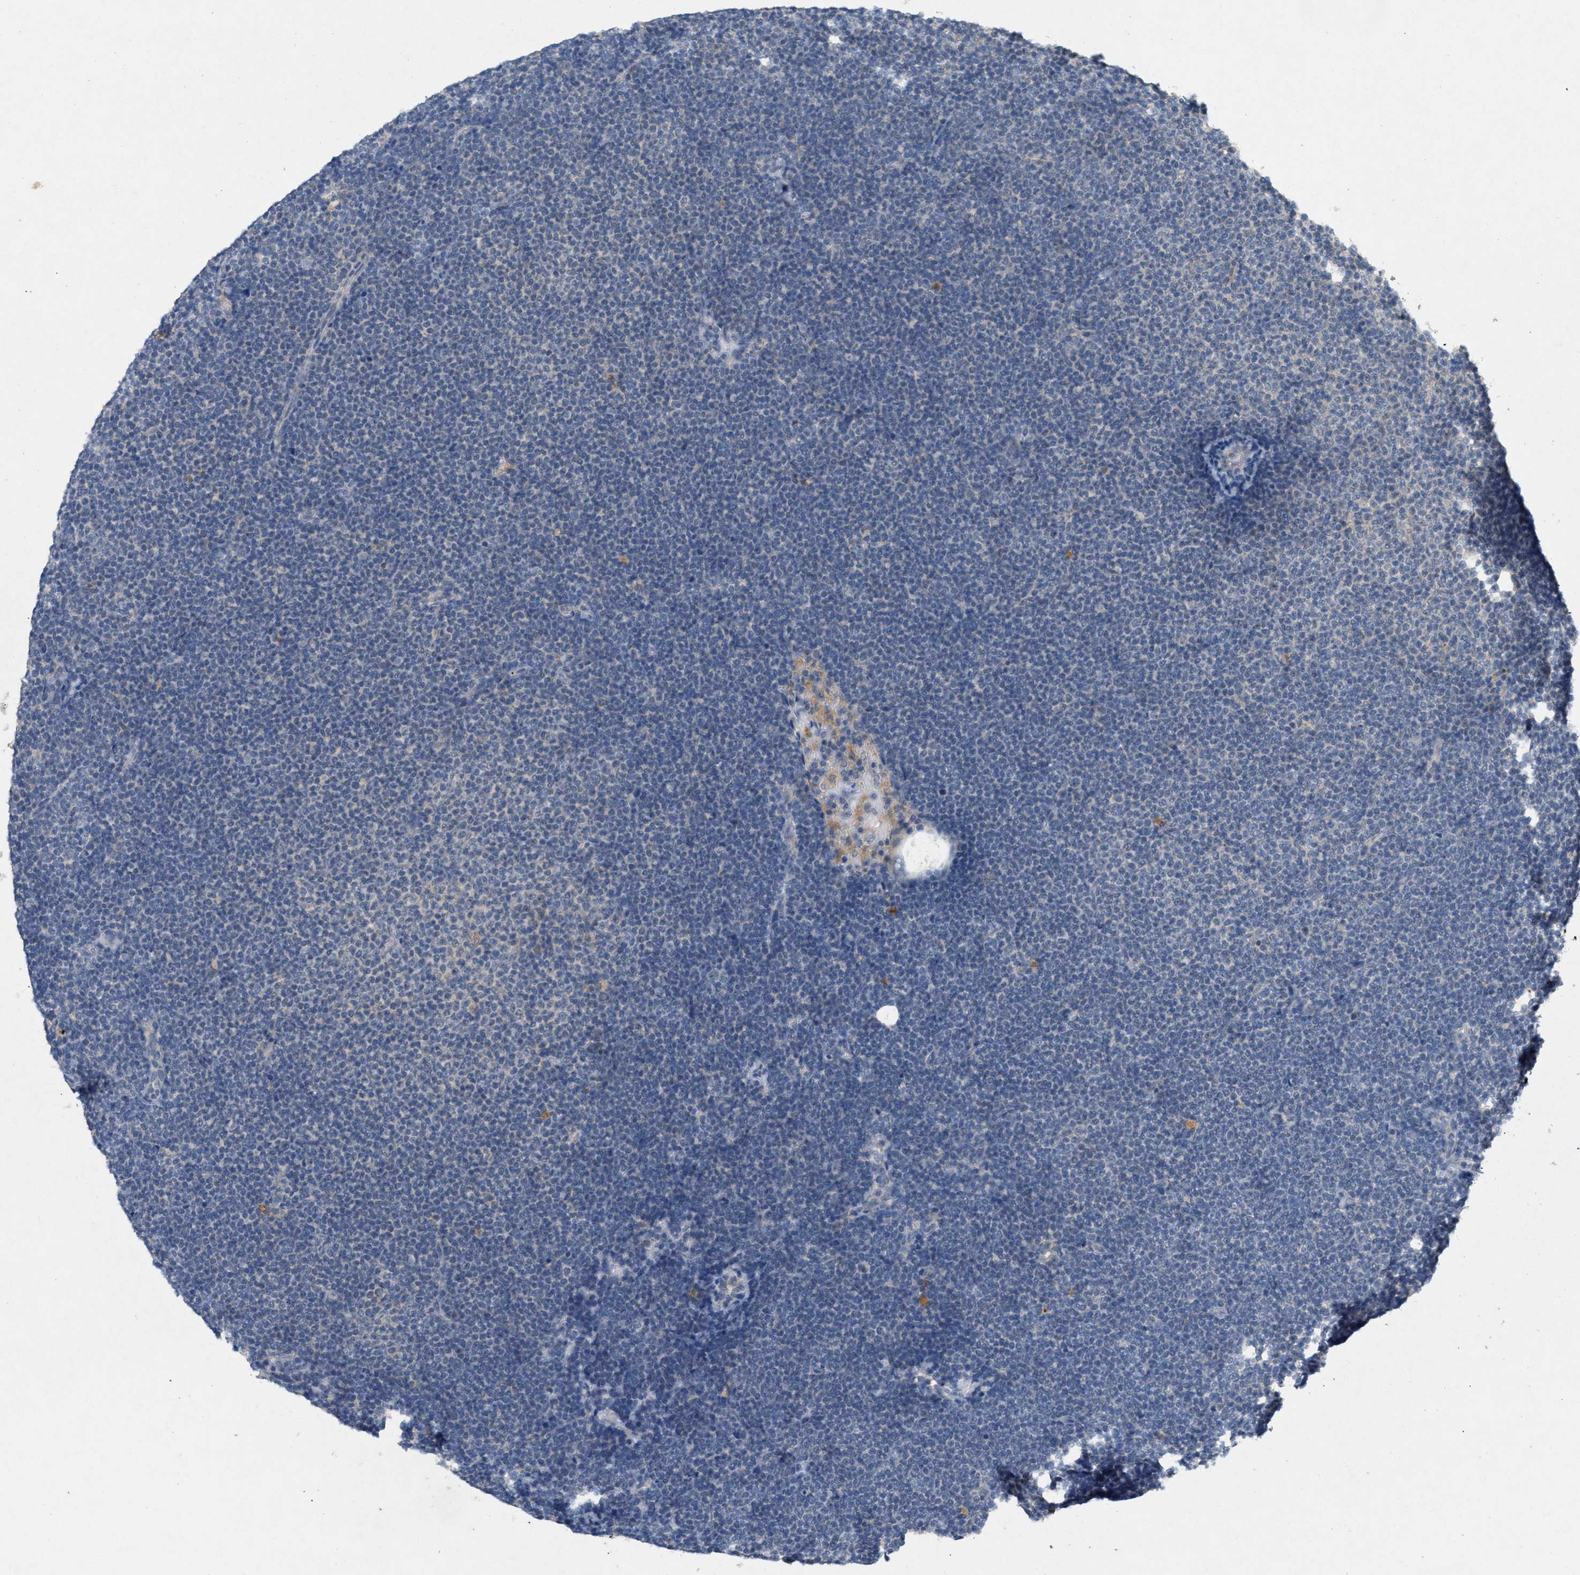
{"staining": {"intensity": "negative", "quantity": "none", "location": "none"}, "tissue": "lymphoma", "cell_type": "Tumor cells", "image_type": "cancer", "snomed": [{"axis": "morphology", "description": "Malignant lymphoma, non-Hodgkin's type, Low grade"}, {"axis": "topography", "description": "Lymph node"}], "caption": "Lymphoma was stained to show a protein in brown. There is no significant positivity in tumor cells.", "gene": "DCAF7", "patient": {"sex": "female", "age": 53}}